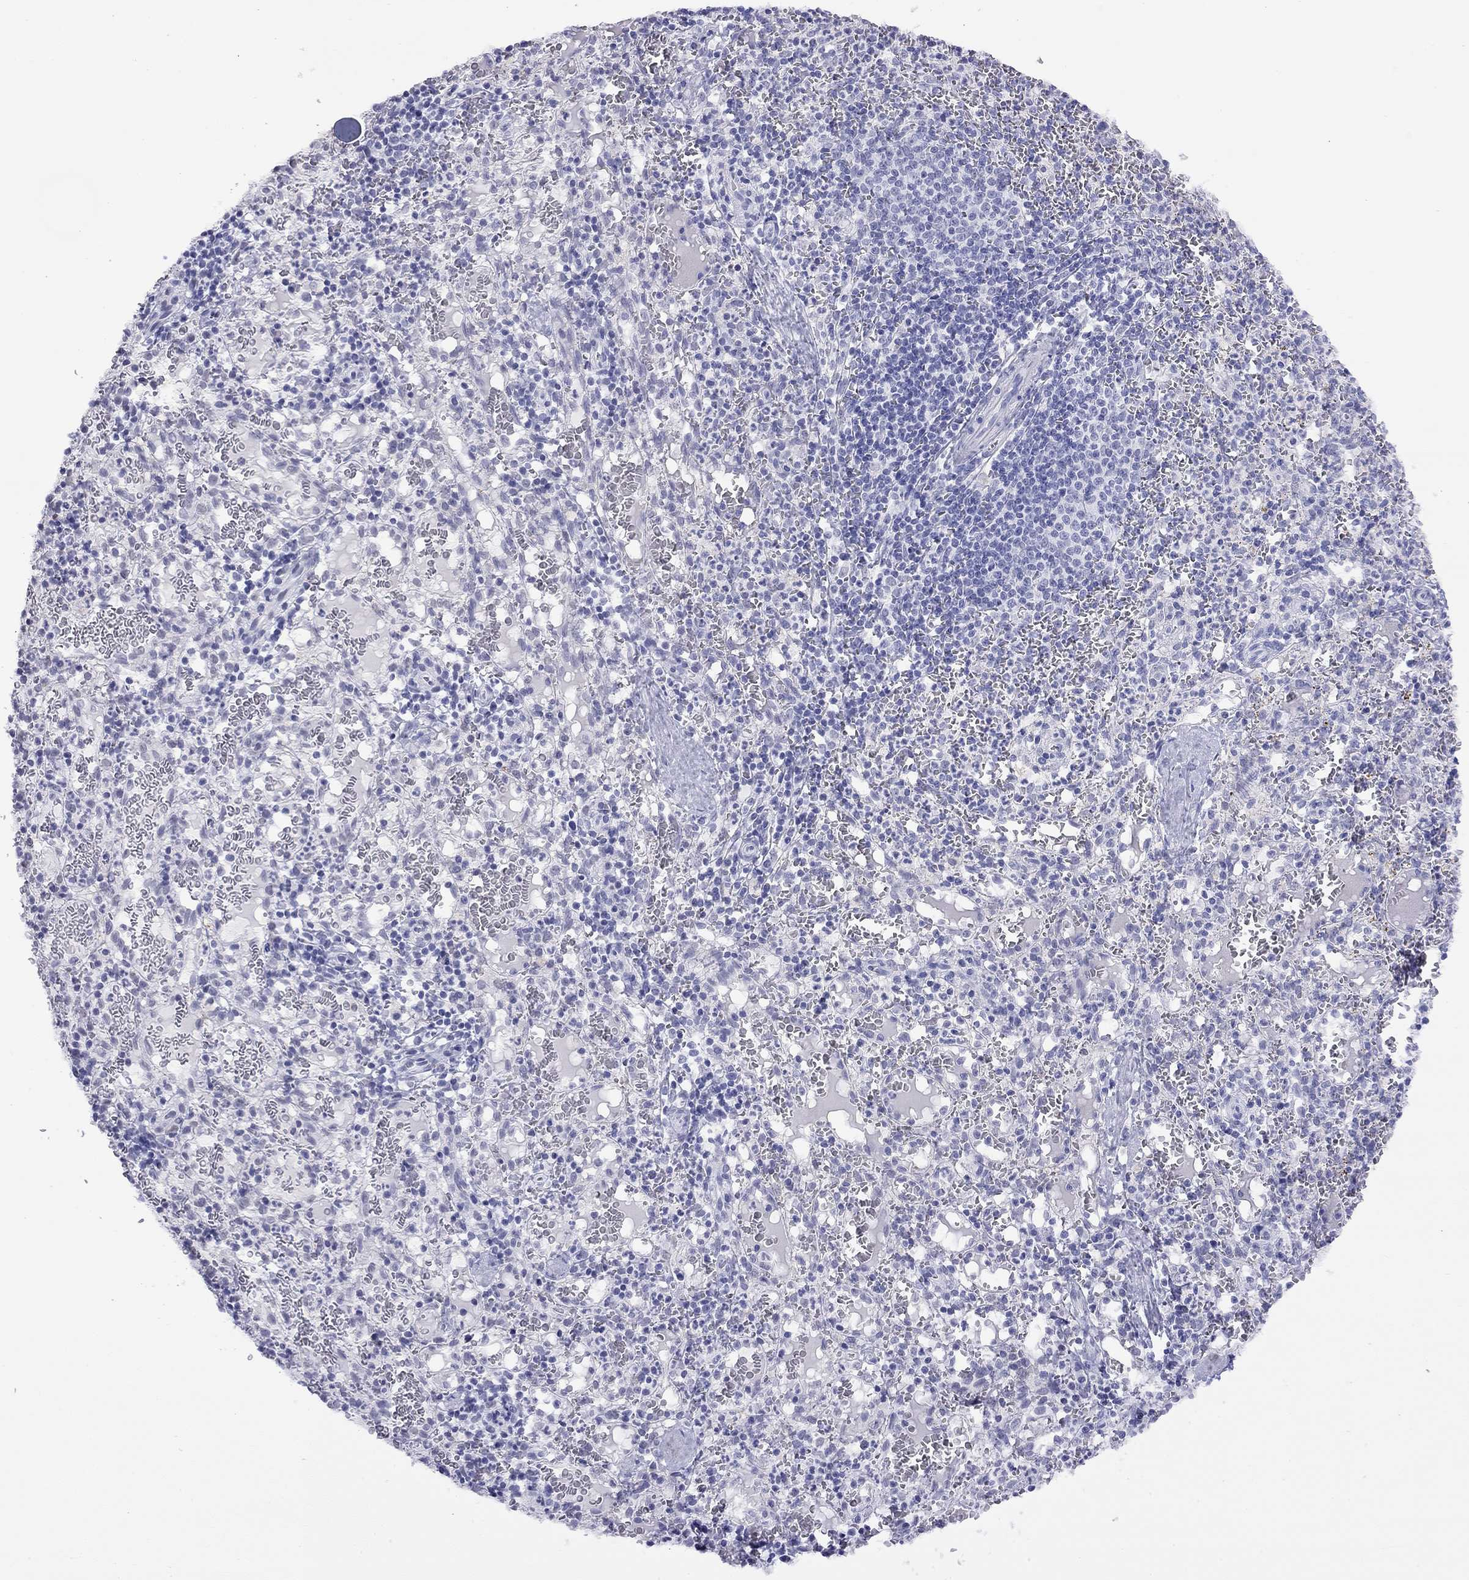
{"staining": {"intensity": "negative", "quantity": "none", "location": "none"}, "tissue": "spleen", "cell_type": "Cells in red pulp", "image_type": "normal", "snomed": [{"axis": "morphology", "description": "Normal tissue, NOS"}, {"axis": "topography", "description": "Spleen"}], "caption": "An IHC image of unremarkable spleen is shown. There is no staining in cells in red pulp of spleen.", "gene": "SLC30A8", "patient": {"sex": "male", "age": 11}}